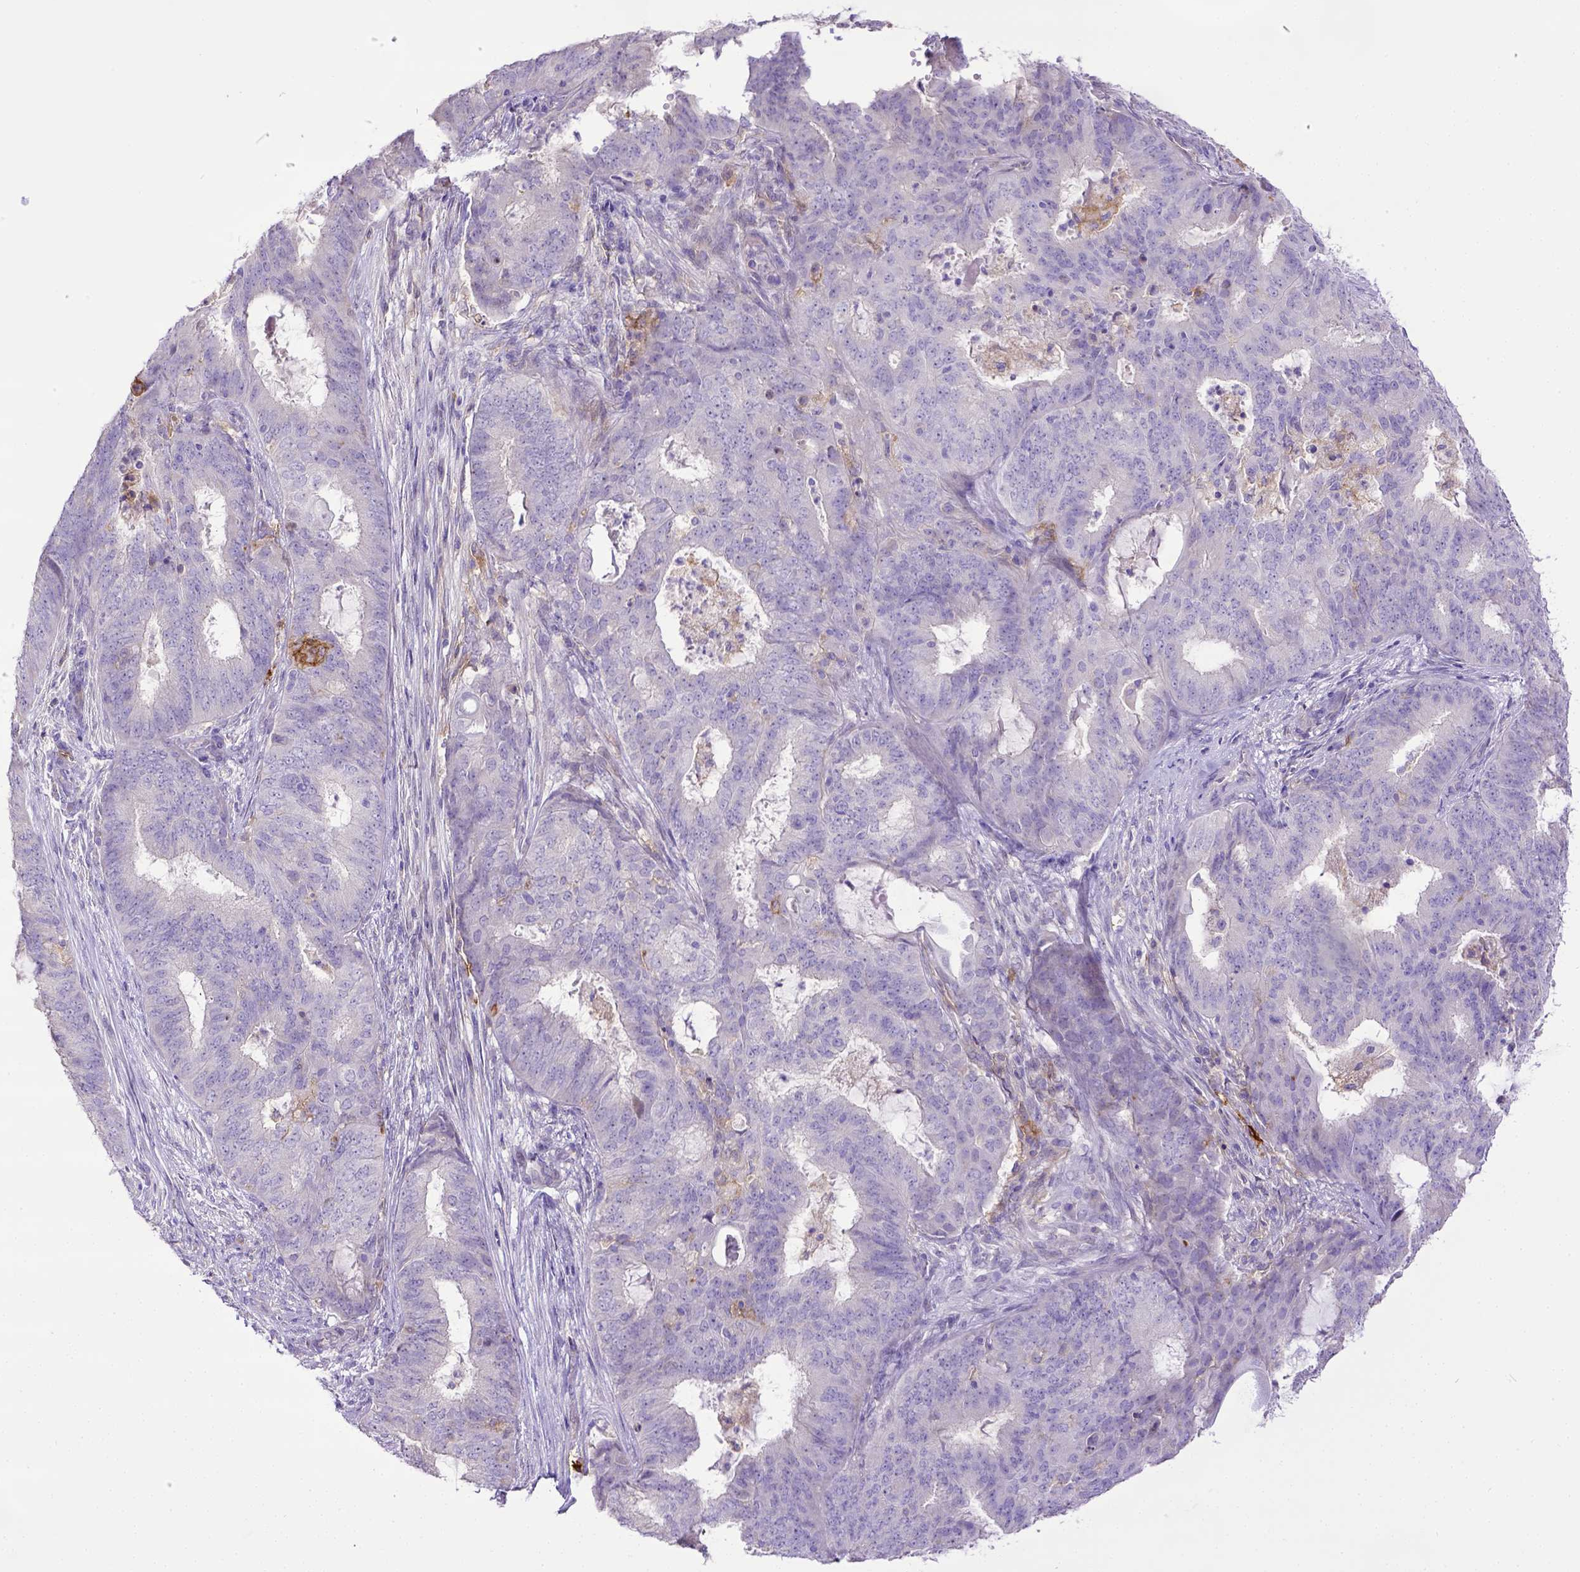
{"staining": {"intensity": "negative", "quantity": "none", "location": "none"}, "tissue": "endometrial cancer", "cell_type": "Tumor cells", "image_type": "cancer", "snomed": [{"axis": "morphology", "description": "Adenocarcinoma, NOS"}, {"axis": "topography", "description": "Endometrium"}], "caption": "Endometrial adenocarcinoma was stained to show a protein in brown. There is no significant positivity in tumor cells. The staining was performed using DAB (3,3'-diaminobenzidine) to visualize the protein expression in brown, while the nuclei were stained in blue with hematoxylin (Magnification: 20x).", "gene": "CD40", "patient": {"sex": "female", "age": 62}}